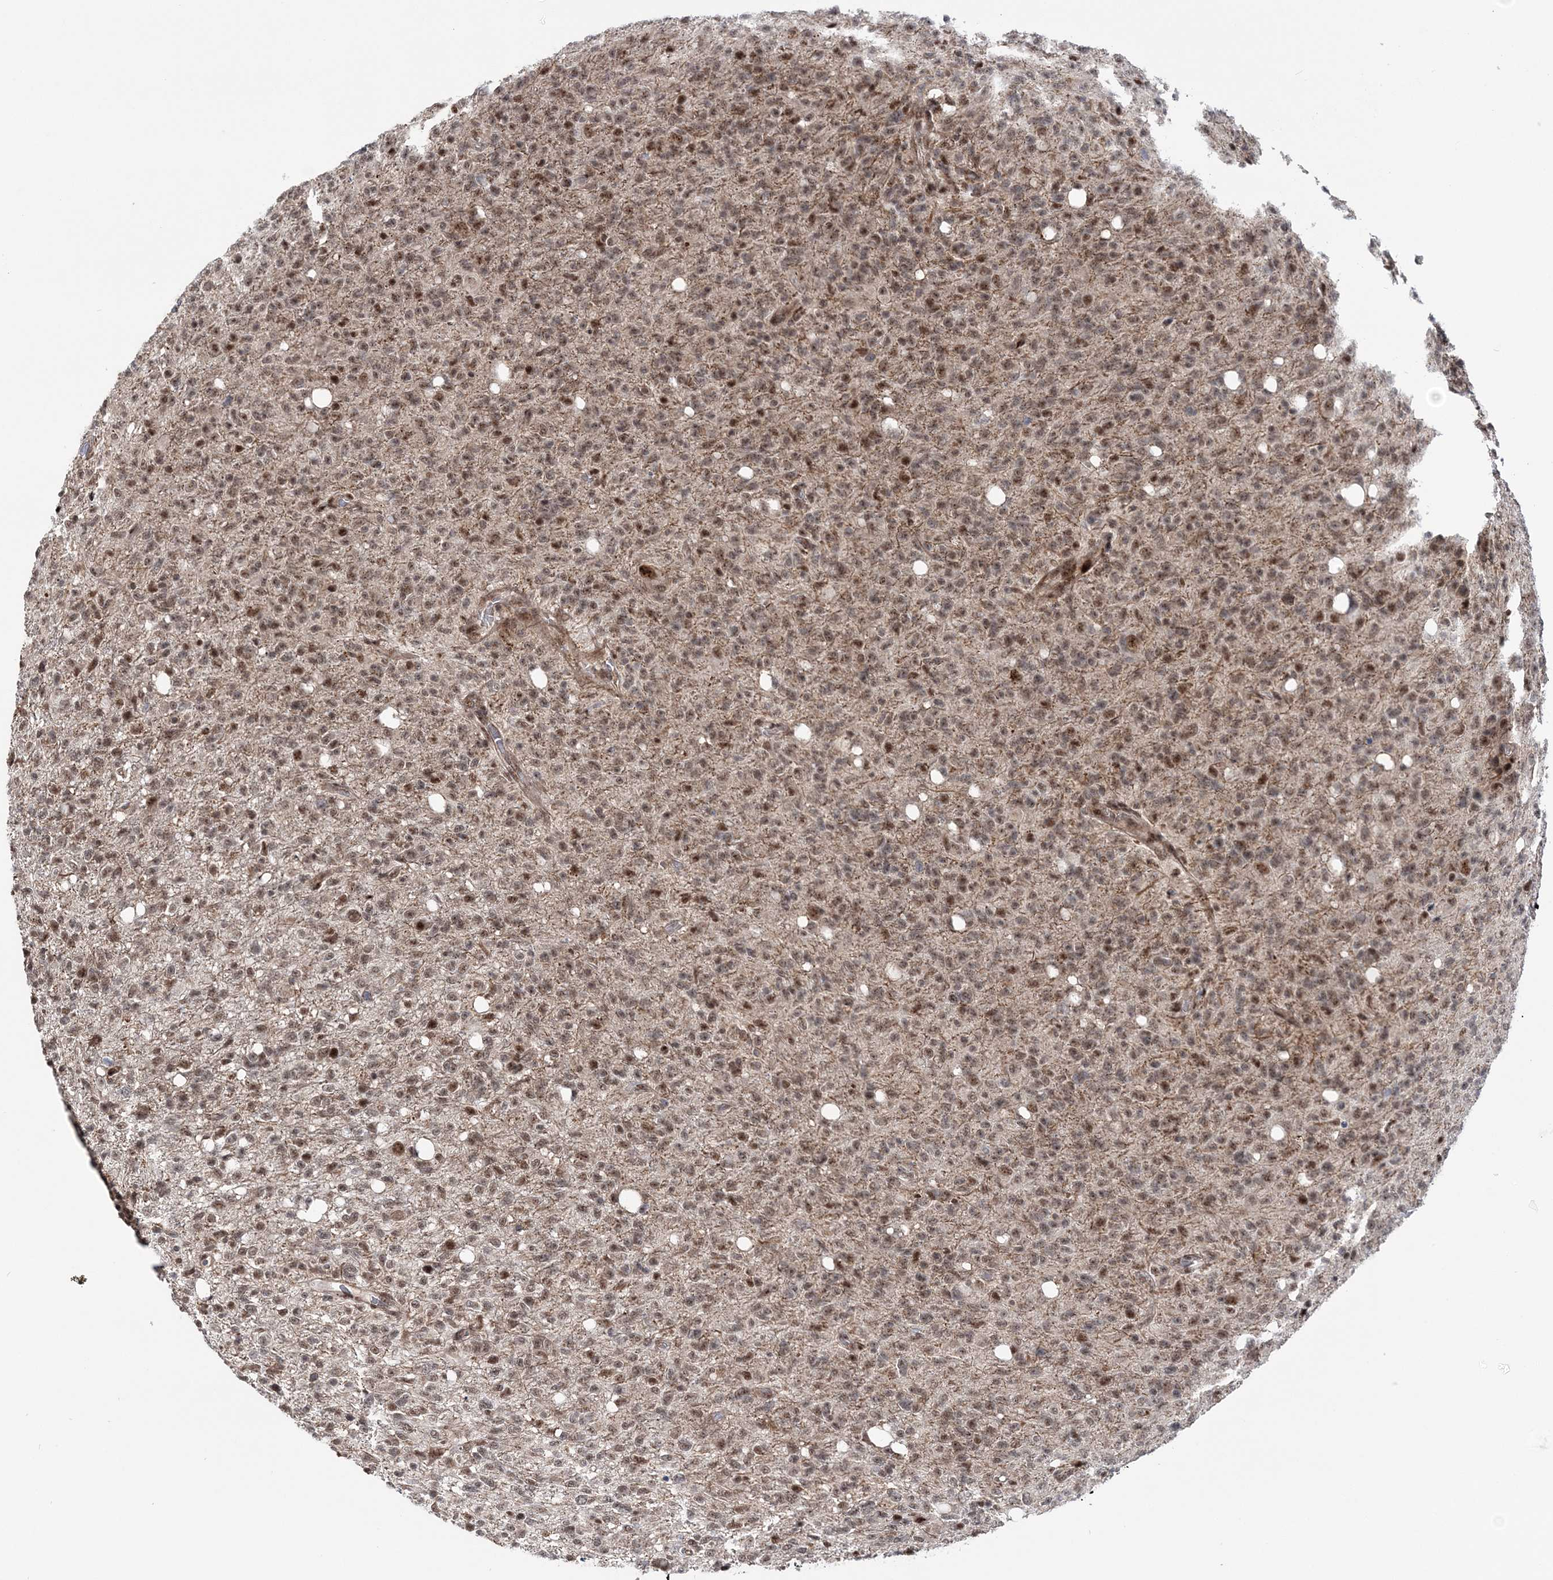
{"staining": {"intensity": "moderate", "quantity": "25%-75%", "location": "nuclear"}, "tissue": "glioma", "cell_type": "Tumor cells", "image_type": "cancer", "snomed": [{"axis": "morphology", "description": "Glioma, malignant, High grade"}, {"axis": "topography", "description": "Brain"}], "caption": "Human glioma stained with a brown dye demonstrates moderate nuclear positive staining in about 25%-75% of tumor cells.", "gene": "TATDN2", "patient": {"sex": "female", "age": 57}}